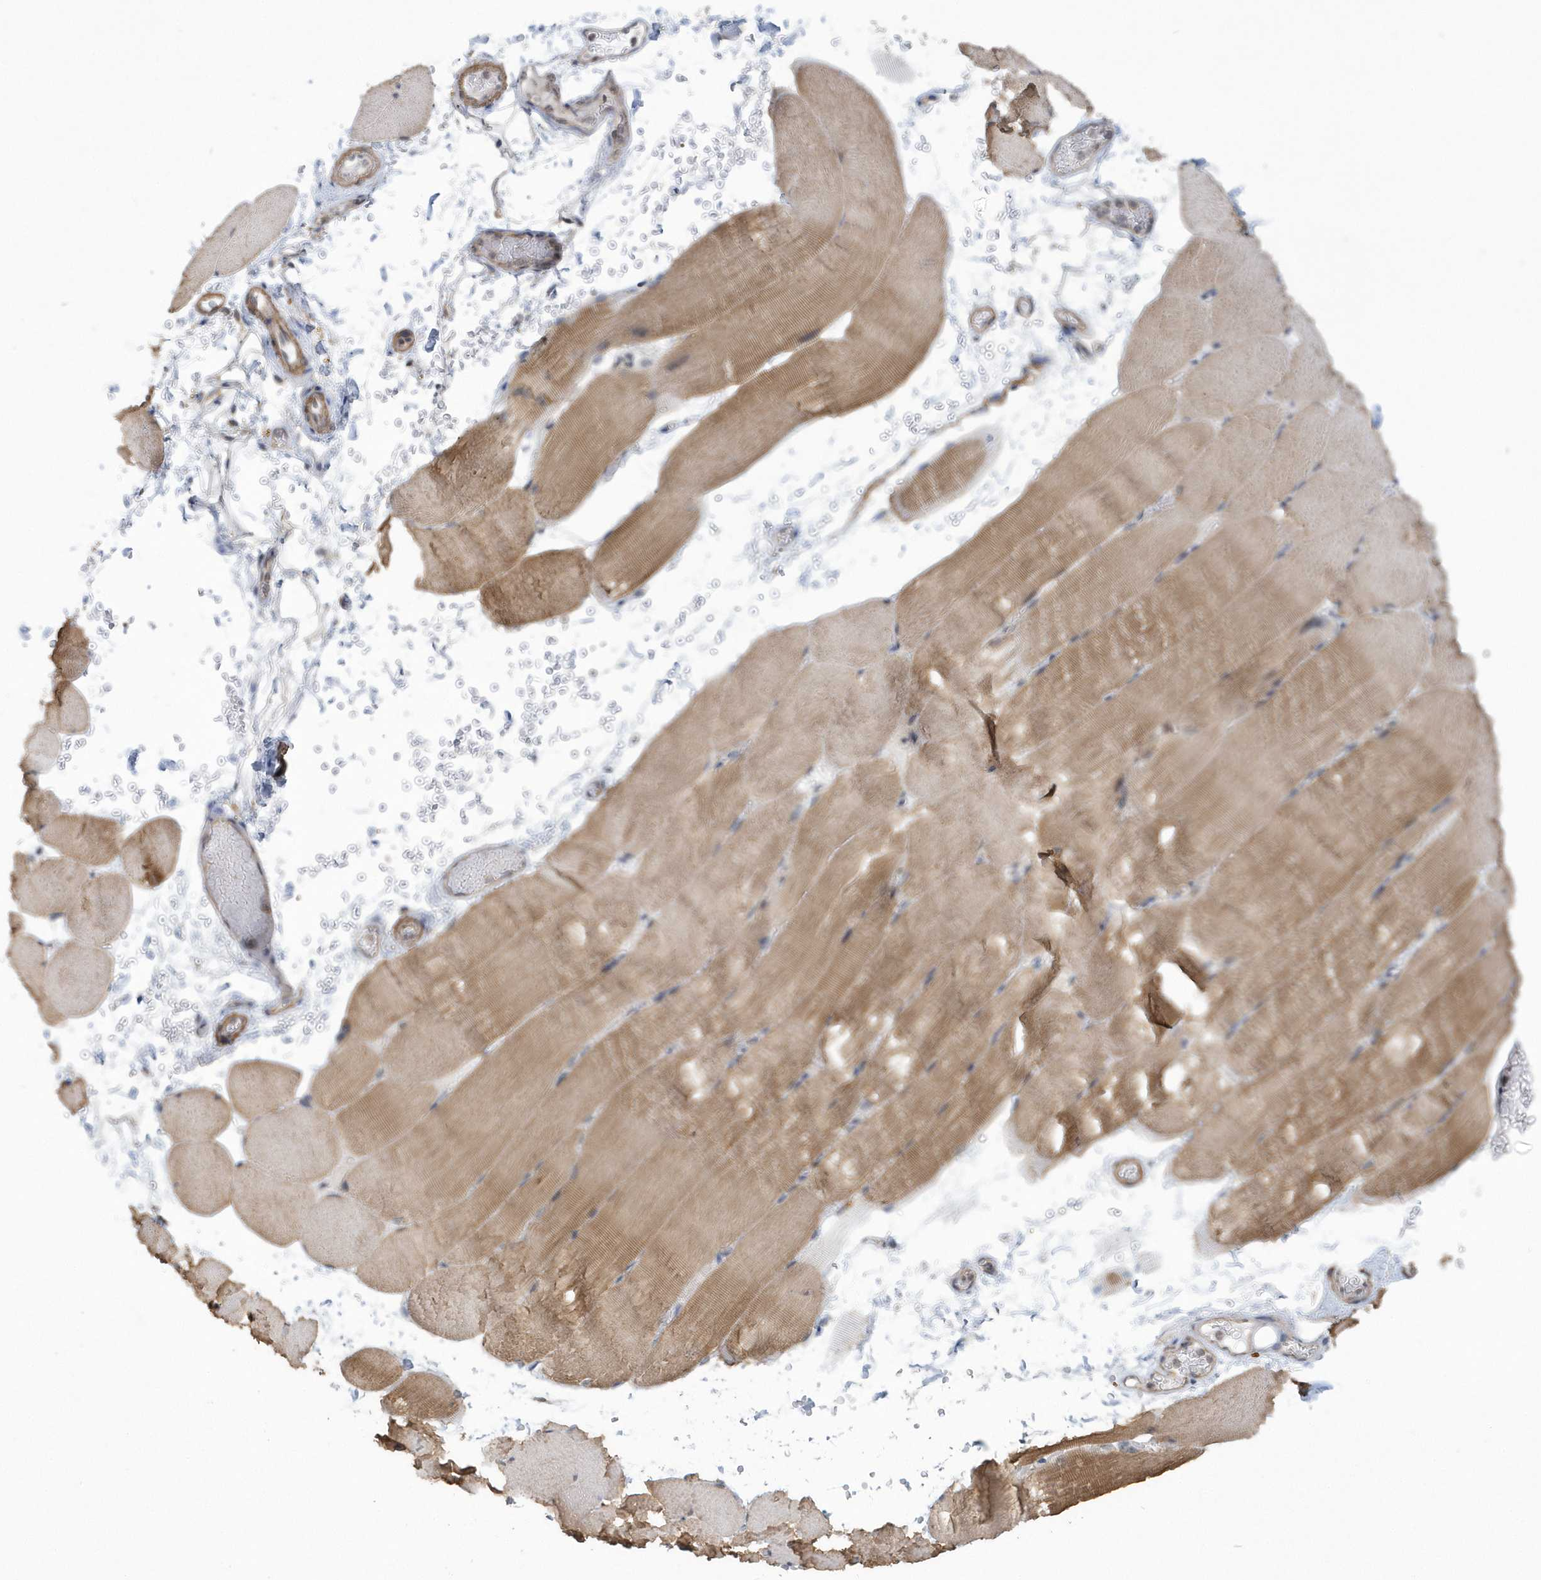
{"staining": {"intensity": "moderate", "quantity": ">75%", "location": "cytoplasmic/membranous"}, "tissue": "skeletal muscle", "cell_type": "Myocytes", "image_type": "normal", "snomed": [{"axis": "morphology", "description": "Normal tissue, NOS"}, {"axis": "topography", "description": "Skeletal muscle"}, {"axis": "topography", "description": "Parathyroid gland"}], "caption": "Protein staining reveals moderate cytoplasmic/membranous staining in approximately >75% of myocytes in unremarkable skeletal muscle. The staining was performed using DAB (3,3'-diaminobenzidine) to visualize the protein expression in brown, while the nuclei were stained in blue with hematoxylin (Magnification: 20x).", "gene": "SLX9", "patient": {"sex": "female", "age": 37}}